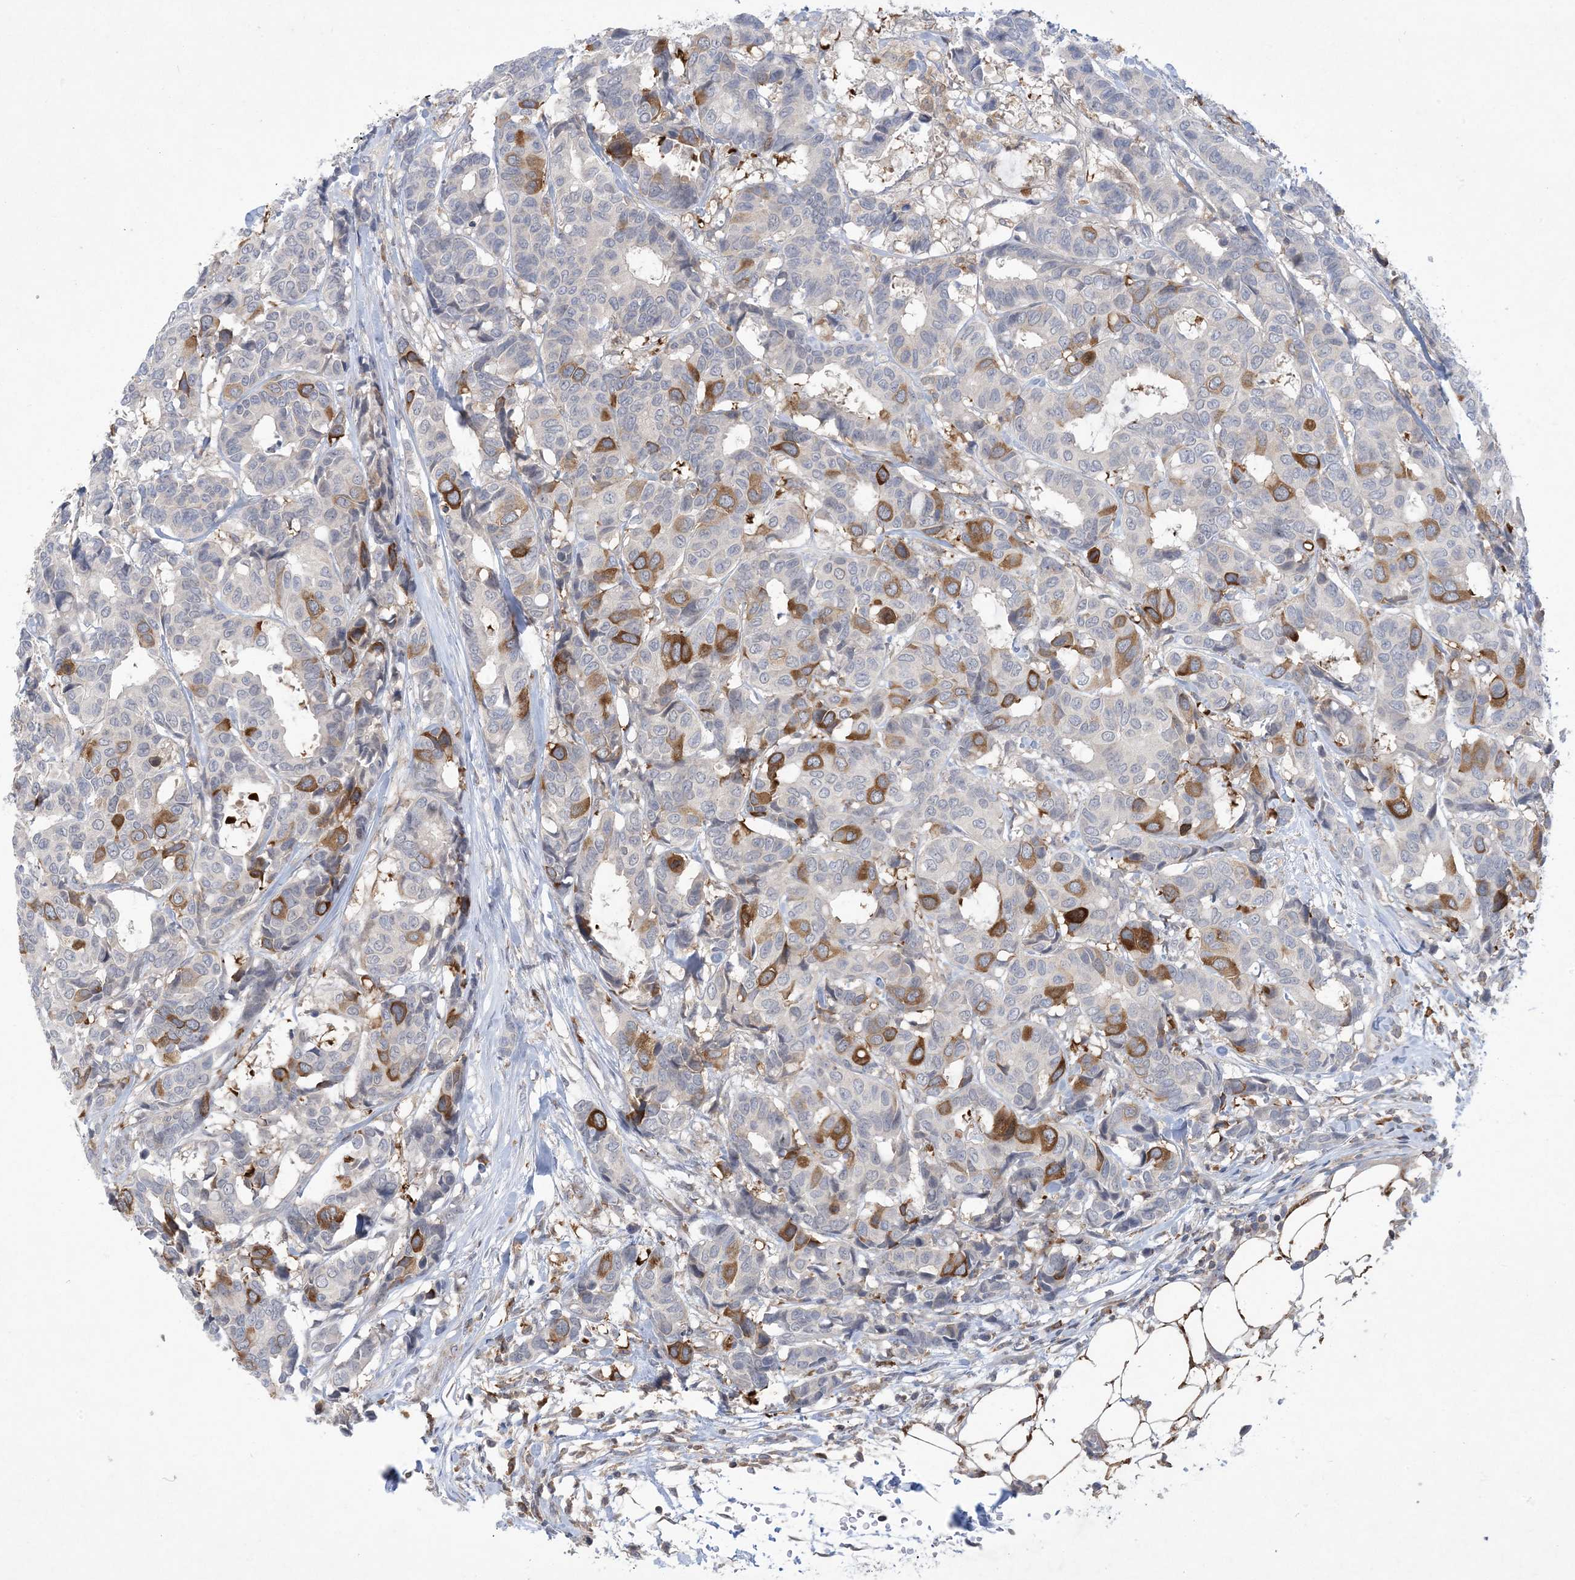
{"staining": {"intensity": "moderate", "quantity": "<25%", "location": "cytoplasmic/membranous"}, "tissue": "breast cancer", "cell_type": "Tumor cells", "image_type": "cancer", "snomed": [{"axis": "morphology", "description": "Duct carcinoma"}, {"axis": "topography", "description": "Breast"}], "caption": "Moderate cytoplasmic/membranous protein expression is seen in approximately <25% of tumor cells in intraductal carcinoma (breast).", "gene": "AOC1", "patient": {"sex": "female", "age": 87}}